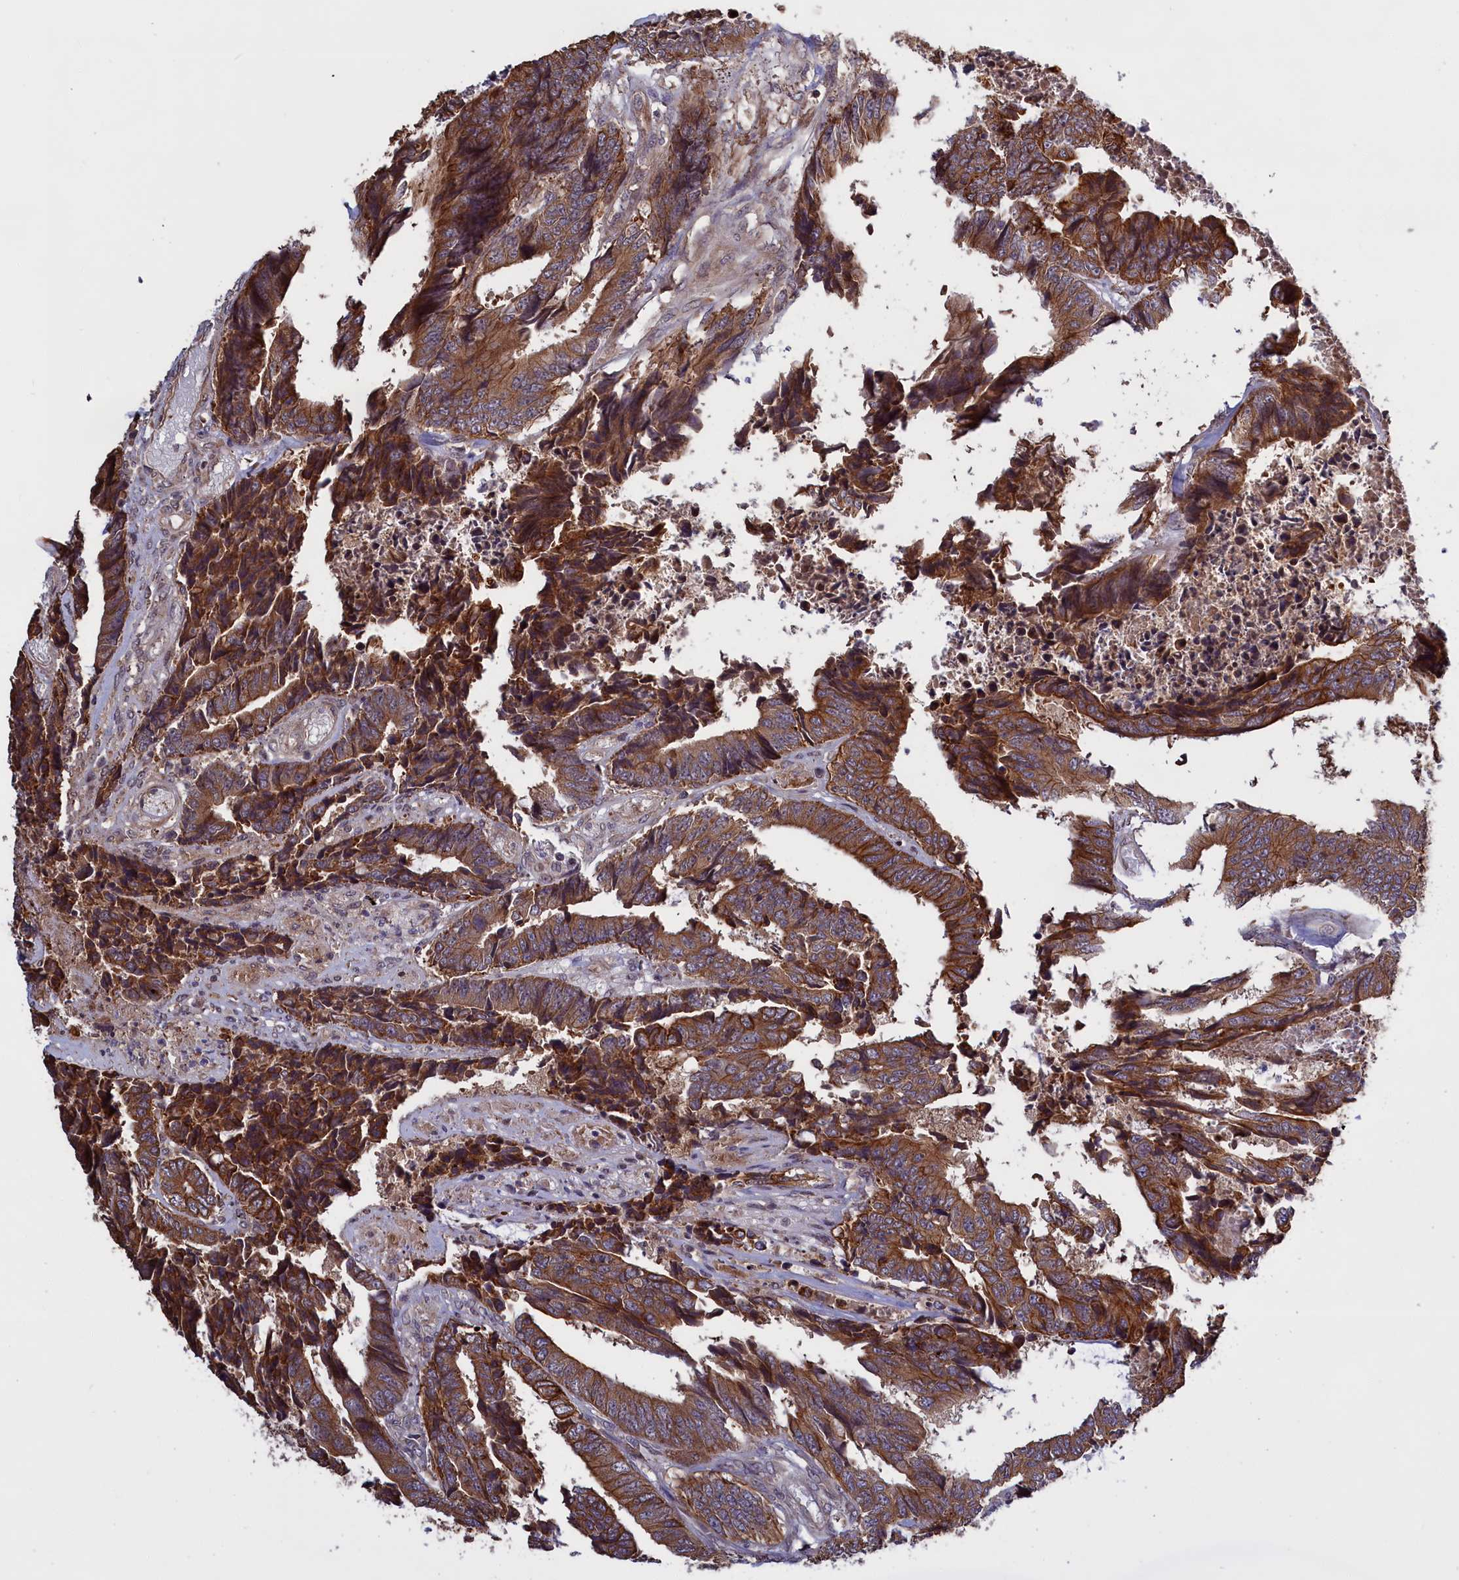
{"staining": {"intensity": "moderate", "quantity": ">75%", "location": "cytoplasmic/membranous"}, "tissue": "colorectal cancer", "cell_type": "Tumor cells", "image_type": "cancer", "snomed": [{"axis": "morphology", "description": "Adenocarcinoma, NOS"}, {"axis": "topography", "description": "Rectum"}], "caption": "Immunohistochemical staining of colorectal cancer exhibits medium levels of moderate cytoplasmic/membranous protein staining in approximately >75% of tumor cells. (DAB = brown stain, brightfield microscopy at high magnification).", "gene": "DENND1B", "patient": {"sex": "male", "age": 84}}